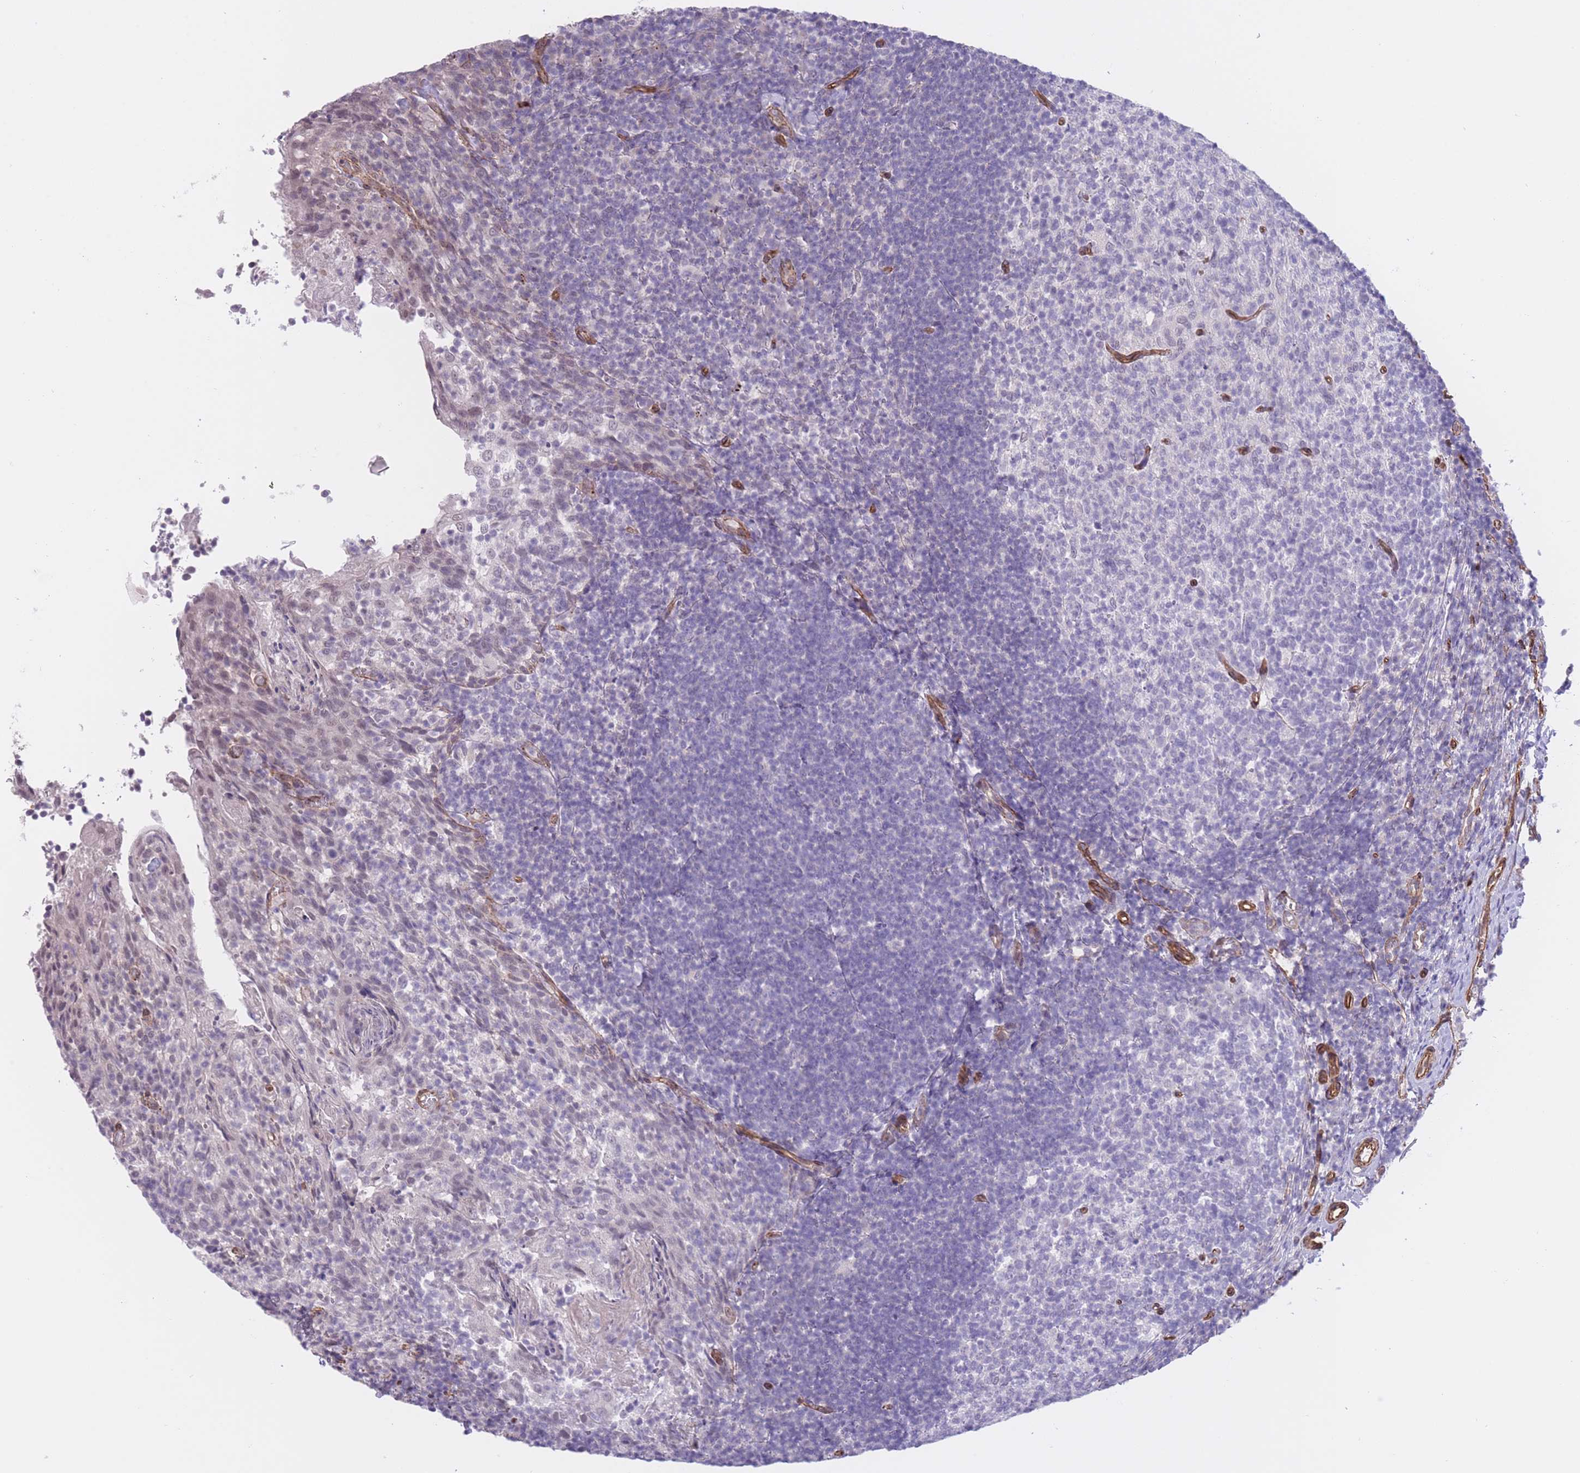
{"staining": {"intensity": "negative", "quantity": "none", "location": "none"}, "tissue": "tonsil", "cell_type": "Germinal center cells", "image_type": "normal", "snomed": [{"axis": "morphology", "description": "Normal tissue, NOS"}, {"axis": "topography", "description": "Tonsil"}], "caption": "Immunohistochemical staining of normal human tonsil shows no significant expression in germinal center cells. Nuclei are stained in blue.", "gene": "QTRT1", "patient": {"sex": "female", "age": 10}}